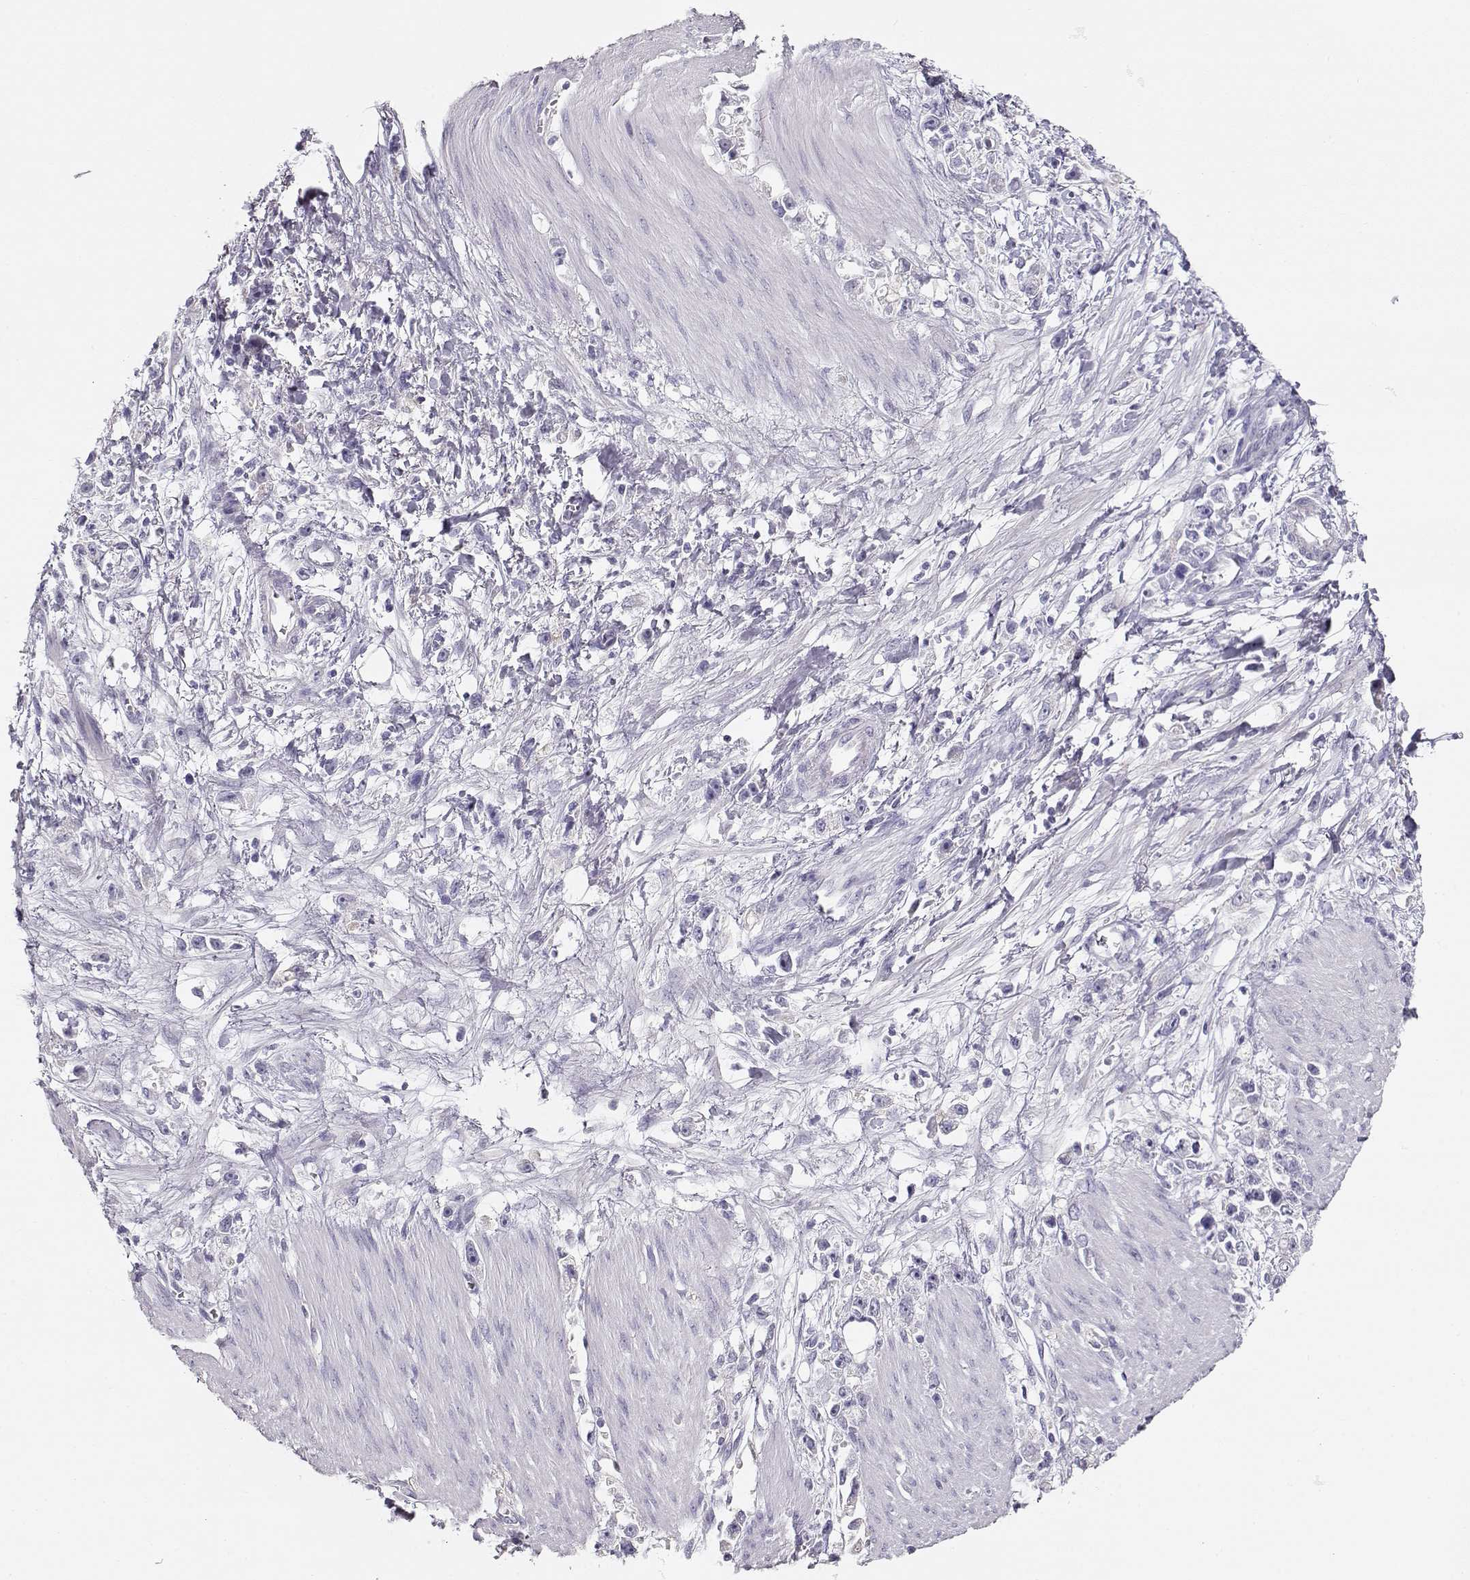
{"staining": {"intensity": "negative", "quantity": "none", "location": "none"}, "tissue": "stomach cancer", "cell_type": "Tumor cells", "image_type": "cancer", "snomed": [{"axis": "morphology", "description": "Adenocarcinoma, NOS"}, {"axis": "topography", "description": "Stomach"}], "caption": "Immunohistochemistry of stomach cancer (adenocarcinoma) demonstrates no positivity in tumor cells.", "gene": "GLIPR1L2", "patient": {"sex": "female", "age": 59}}